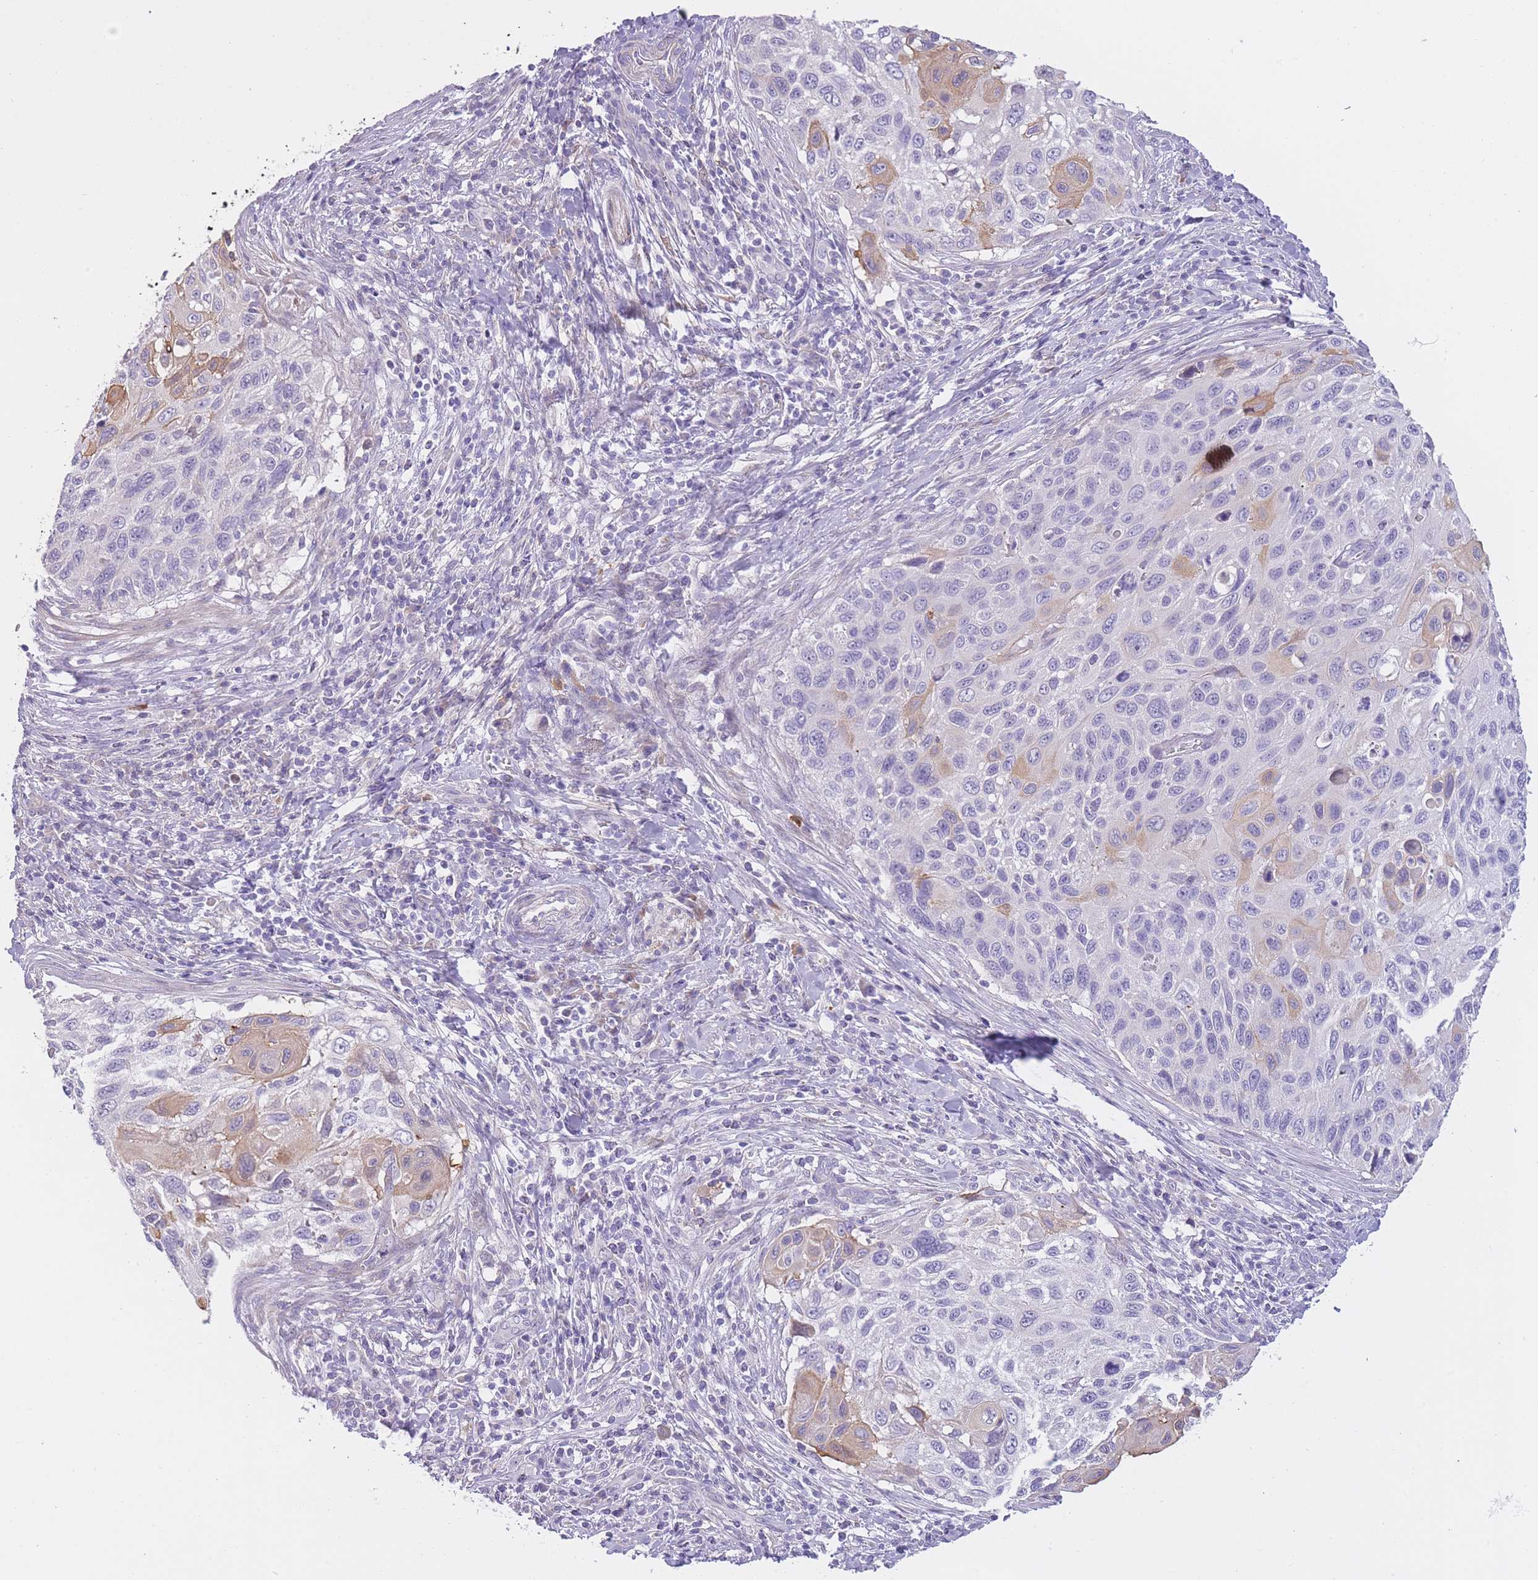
{"staining": {"intensity": "negative", "quantity": "none", "location": "none"}, "tissue": "cervical cancer", "cell_type": "Tumor cells", "image_type": "cancer", "snomed": [{"axis": "morphology", "description": "Squamous cell carcinoma, NOS"}, {"axis": "topography", "description": "Cervix"}], "caption": "Immunohistochemical staining of human cervical cancer (squamous cell carcinoma) shows no significant positivity in tumor cells.", "gene": "IMPG1", "patient": {"sex": "female", "age": 70}}